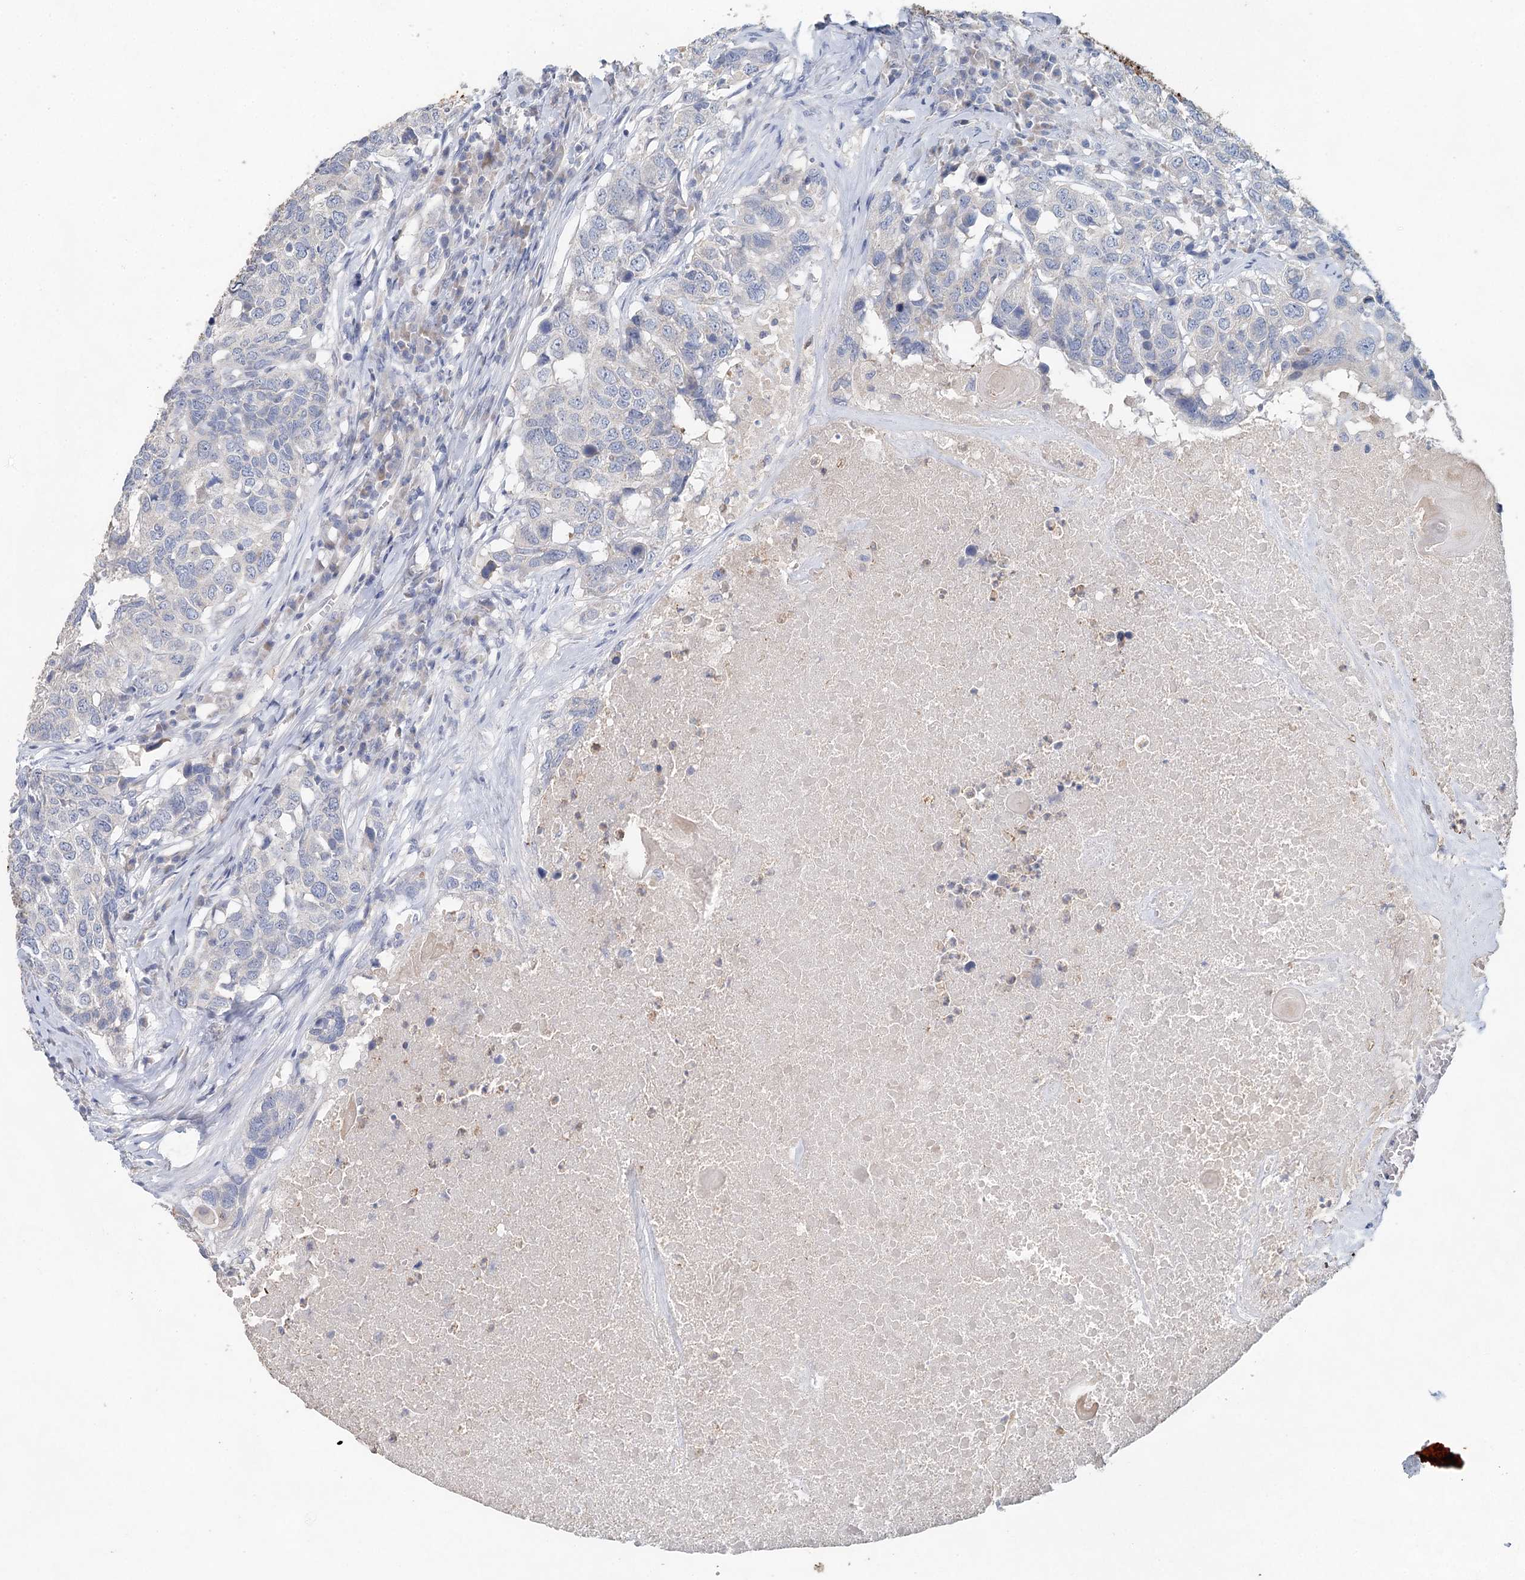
{"staining": {"intensity": "negative", "quantity": "none", "location": "none"}, "tissue": "head and neck cancer", "cell_type": "Tumor cells", "image_type": "cancer", "snomed": [{"axis": "morphology", "description": "Squamous cell carcinoma, NOS"}, {"axis": "topography", "description": "Head-Neck"}], "caption": "Immunohistochemistry of head and neck cancer reveals no staining in tumor cells.", "gene": "MYL6B", "patient": {"sex": "male", "age": 66}}